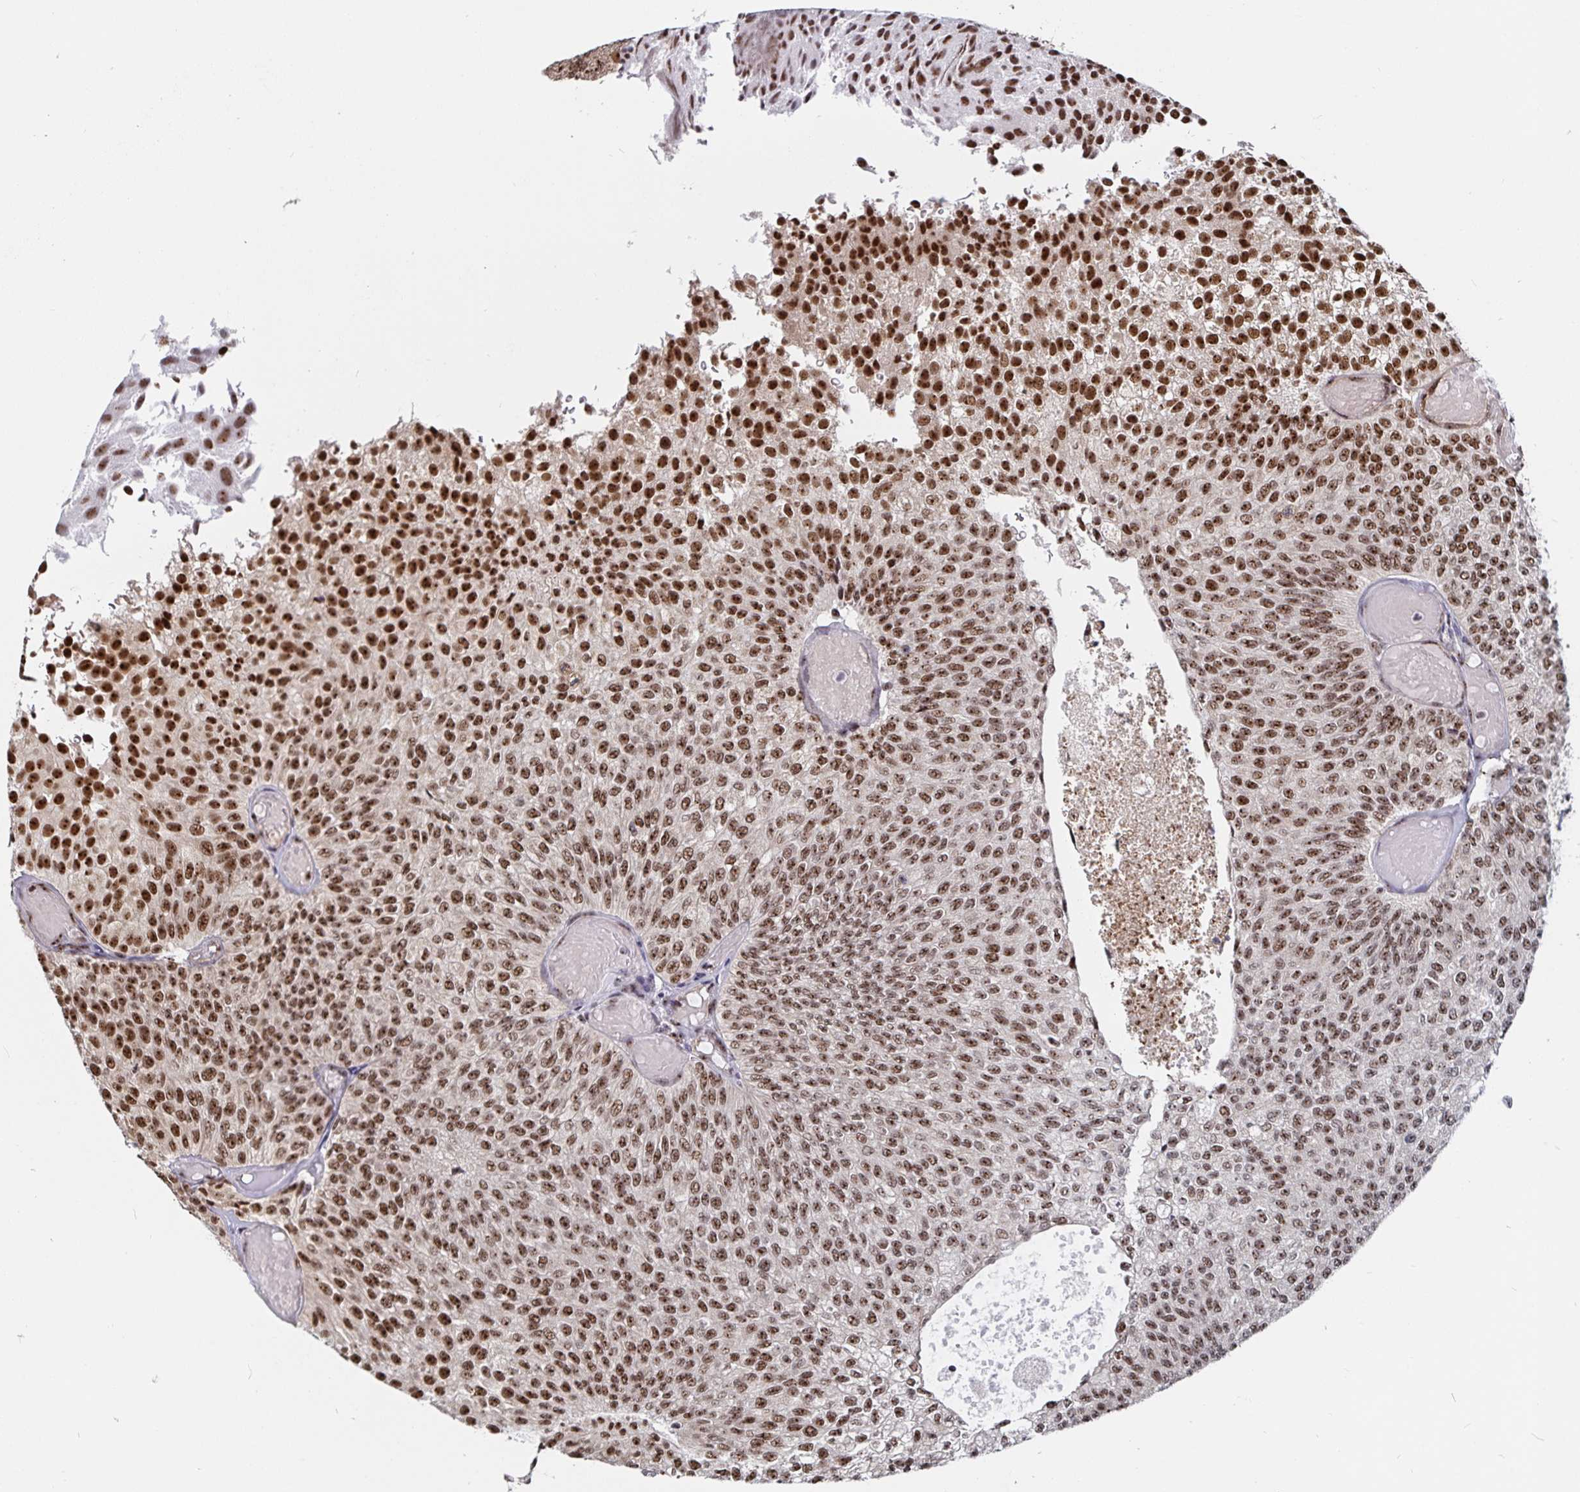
{"staining": {"intensity": "strong", "quantity": ">75%", "location": "nuclear"}, "tissue": "urothelial cancer", "cell_type": "Tumor cells", "image_type": "cancer", "snomed": [{"axis": "morphology", "description": "Urothelial carcinoma, Low grade"}, {"axis": "topography", "description": "Urinary bladder"}], "caption": "Urothelial cancer stained with DAB immunohistochemistry reveals high levels of strong nuclear expression in about >75% of tumor cells.", "gene": "LAS1L", "patient": {"sex": "male", "age": 78}}